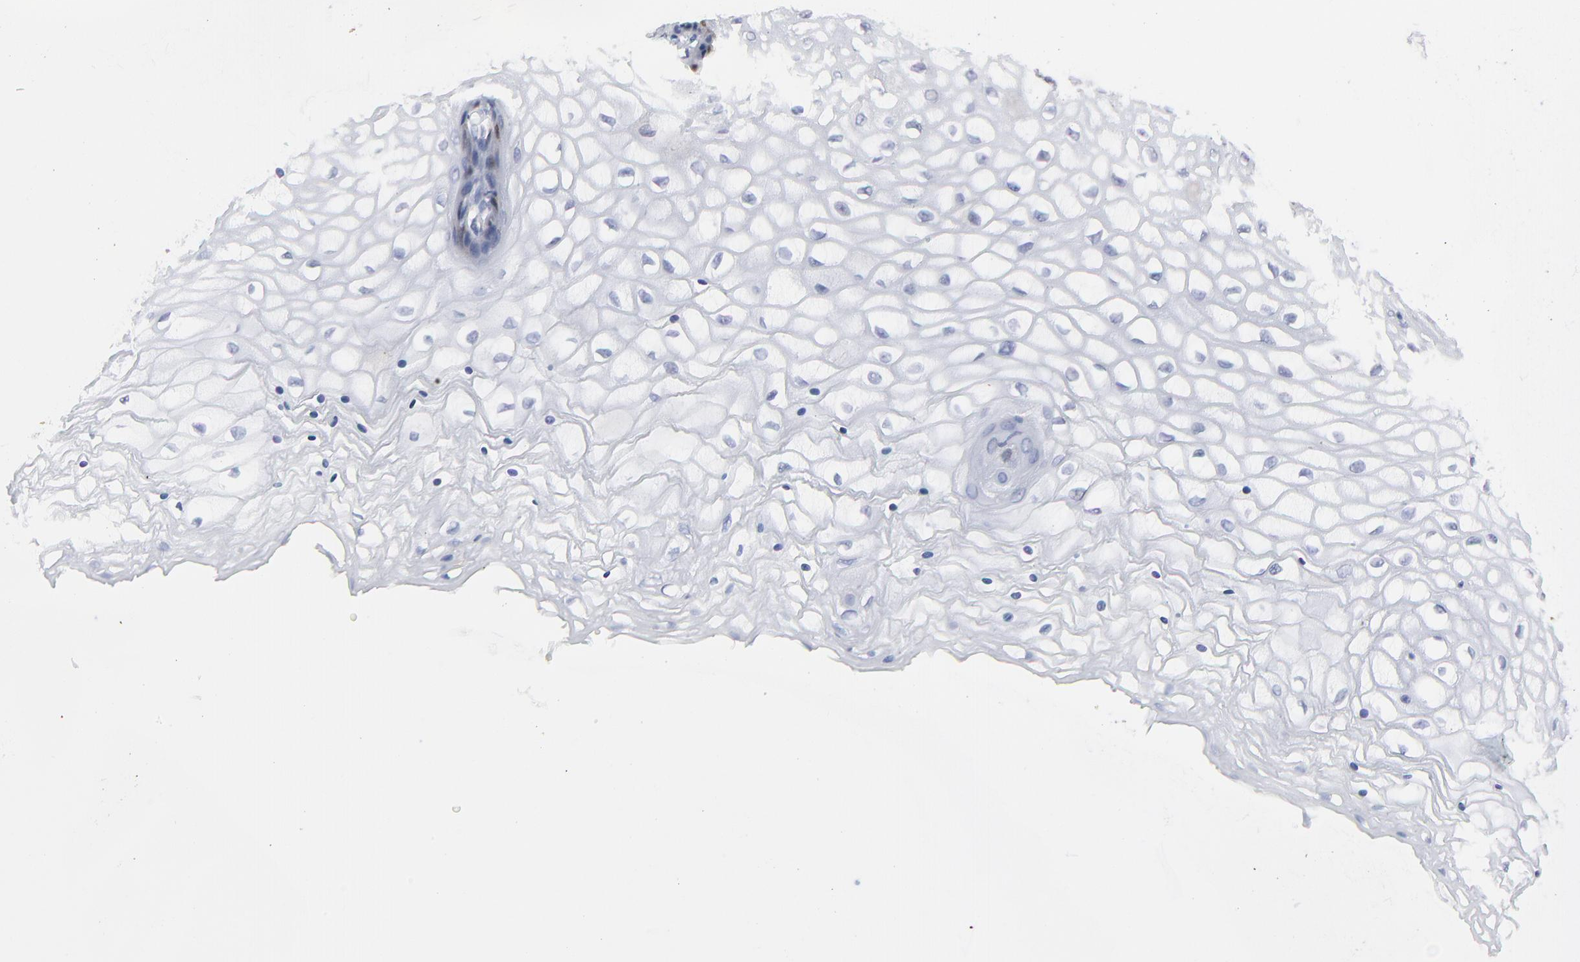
{"staining": {"intensity": "weak", "quantity": "<25%", "location": "nuclear"}, "tissue": "vagina", "cell_type": "Squamous epithelial cells", "image_type": "normal", "snomed": [{"axis": "morphology", "description": "Normal tissue, NOS"}, {"axis": "topography", "description": "Vagina"}], "caption": "Protein analysis of normal vagina reveals no significant expression in squamous epithelial cells.", "gene": "NCAPH", "patient": {"sex": "female", "age": 34}}